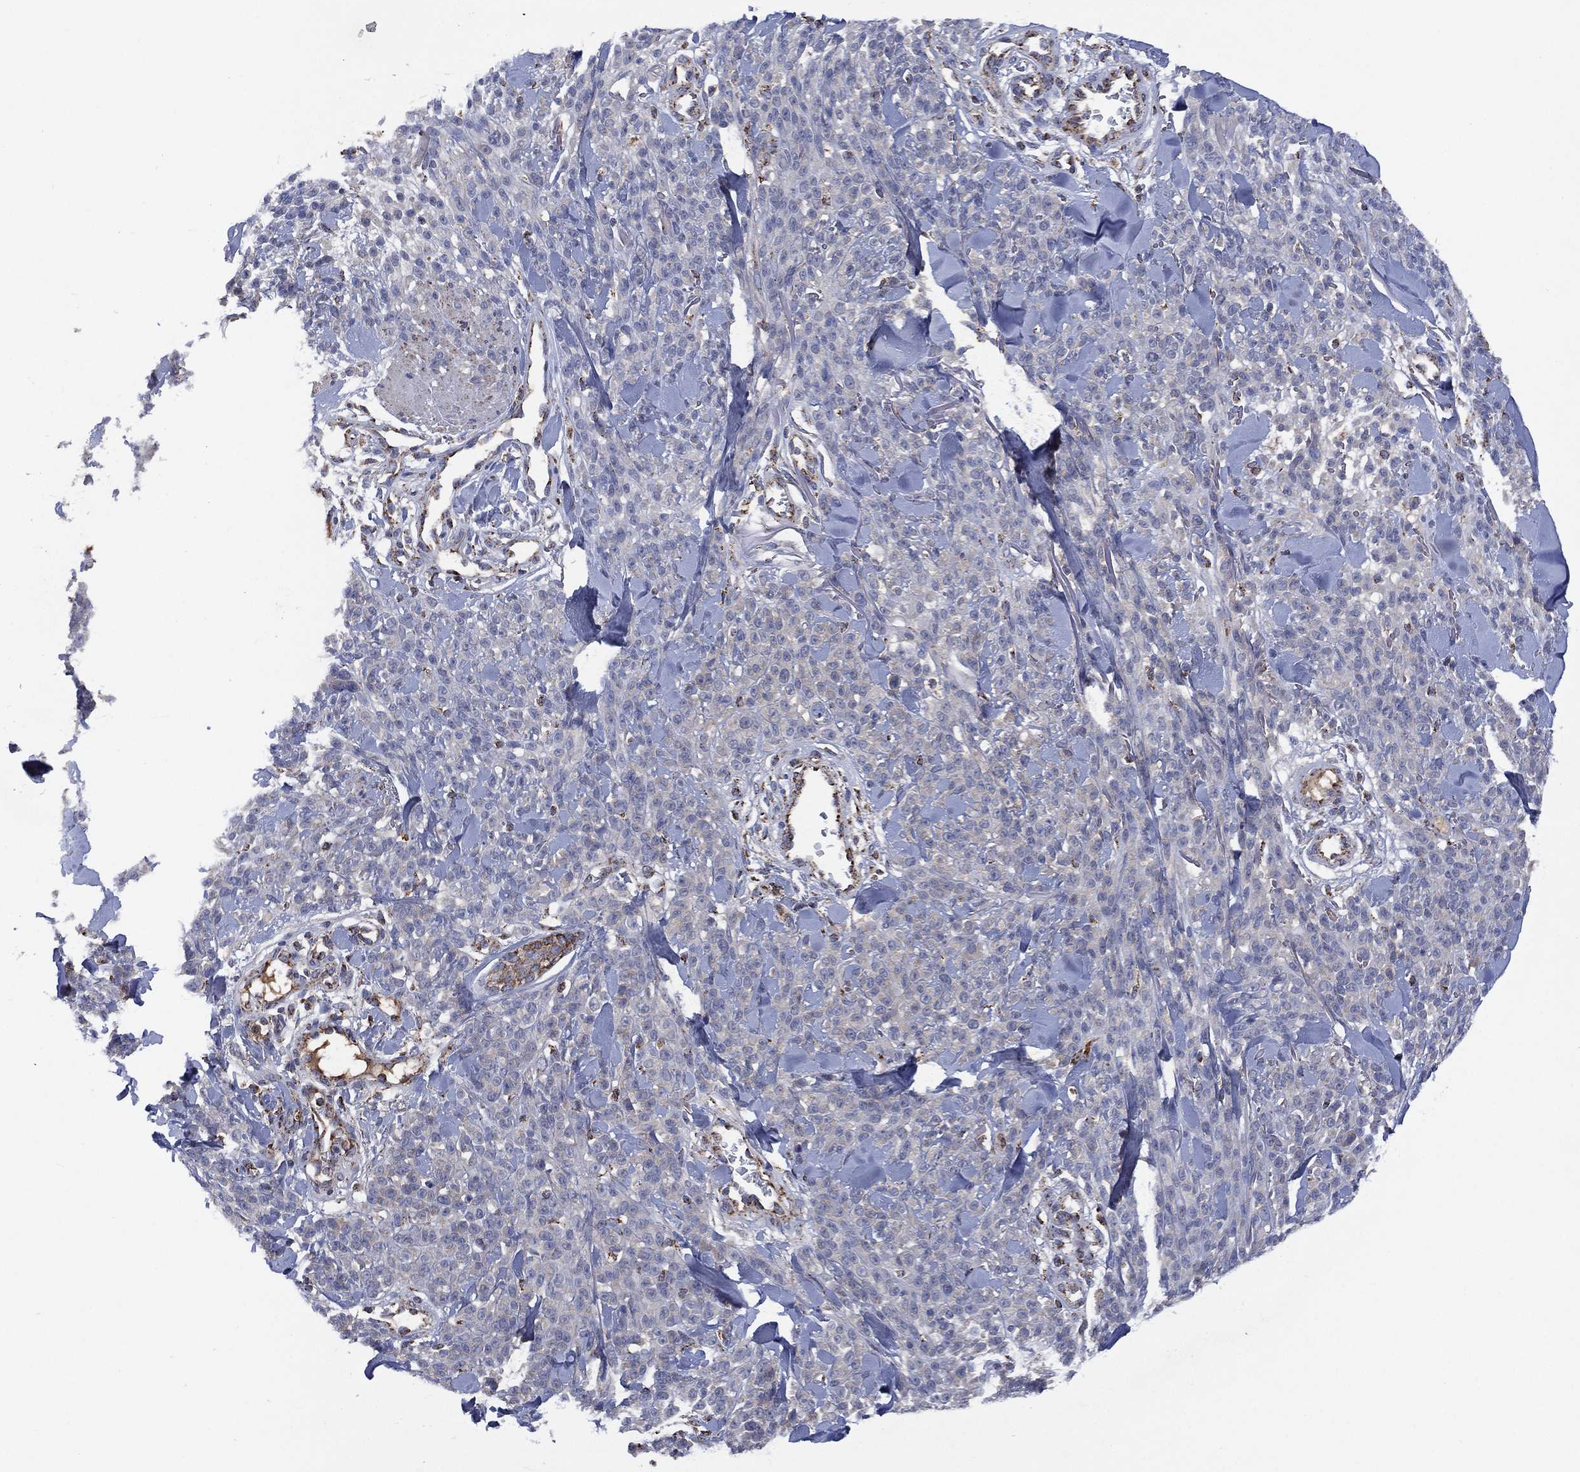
{"staining": {"intensity": "negative", "quantity": "none", "location": "none"}, "tissue": "melanoma", "cell_type": "Tumor cells", "image_type": "cancer", "snomed": [{"axis": "morphology", "description": "Malignant melanoma, NOS"}, {"axis": "topography", "description": "Skin"}, {"axis": "topography", "description": "Skin of trunk"}], "caption": "The image reveals no significant positivity in tumor cells of malignant melanoma.", "gene": "PPP2R5A", "patient": {"sex": "male", "age": 74}}